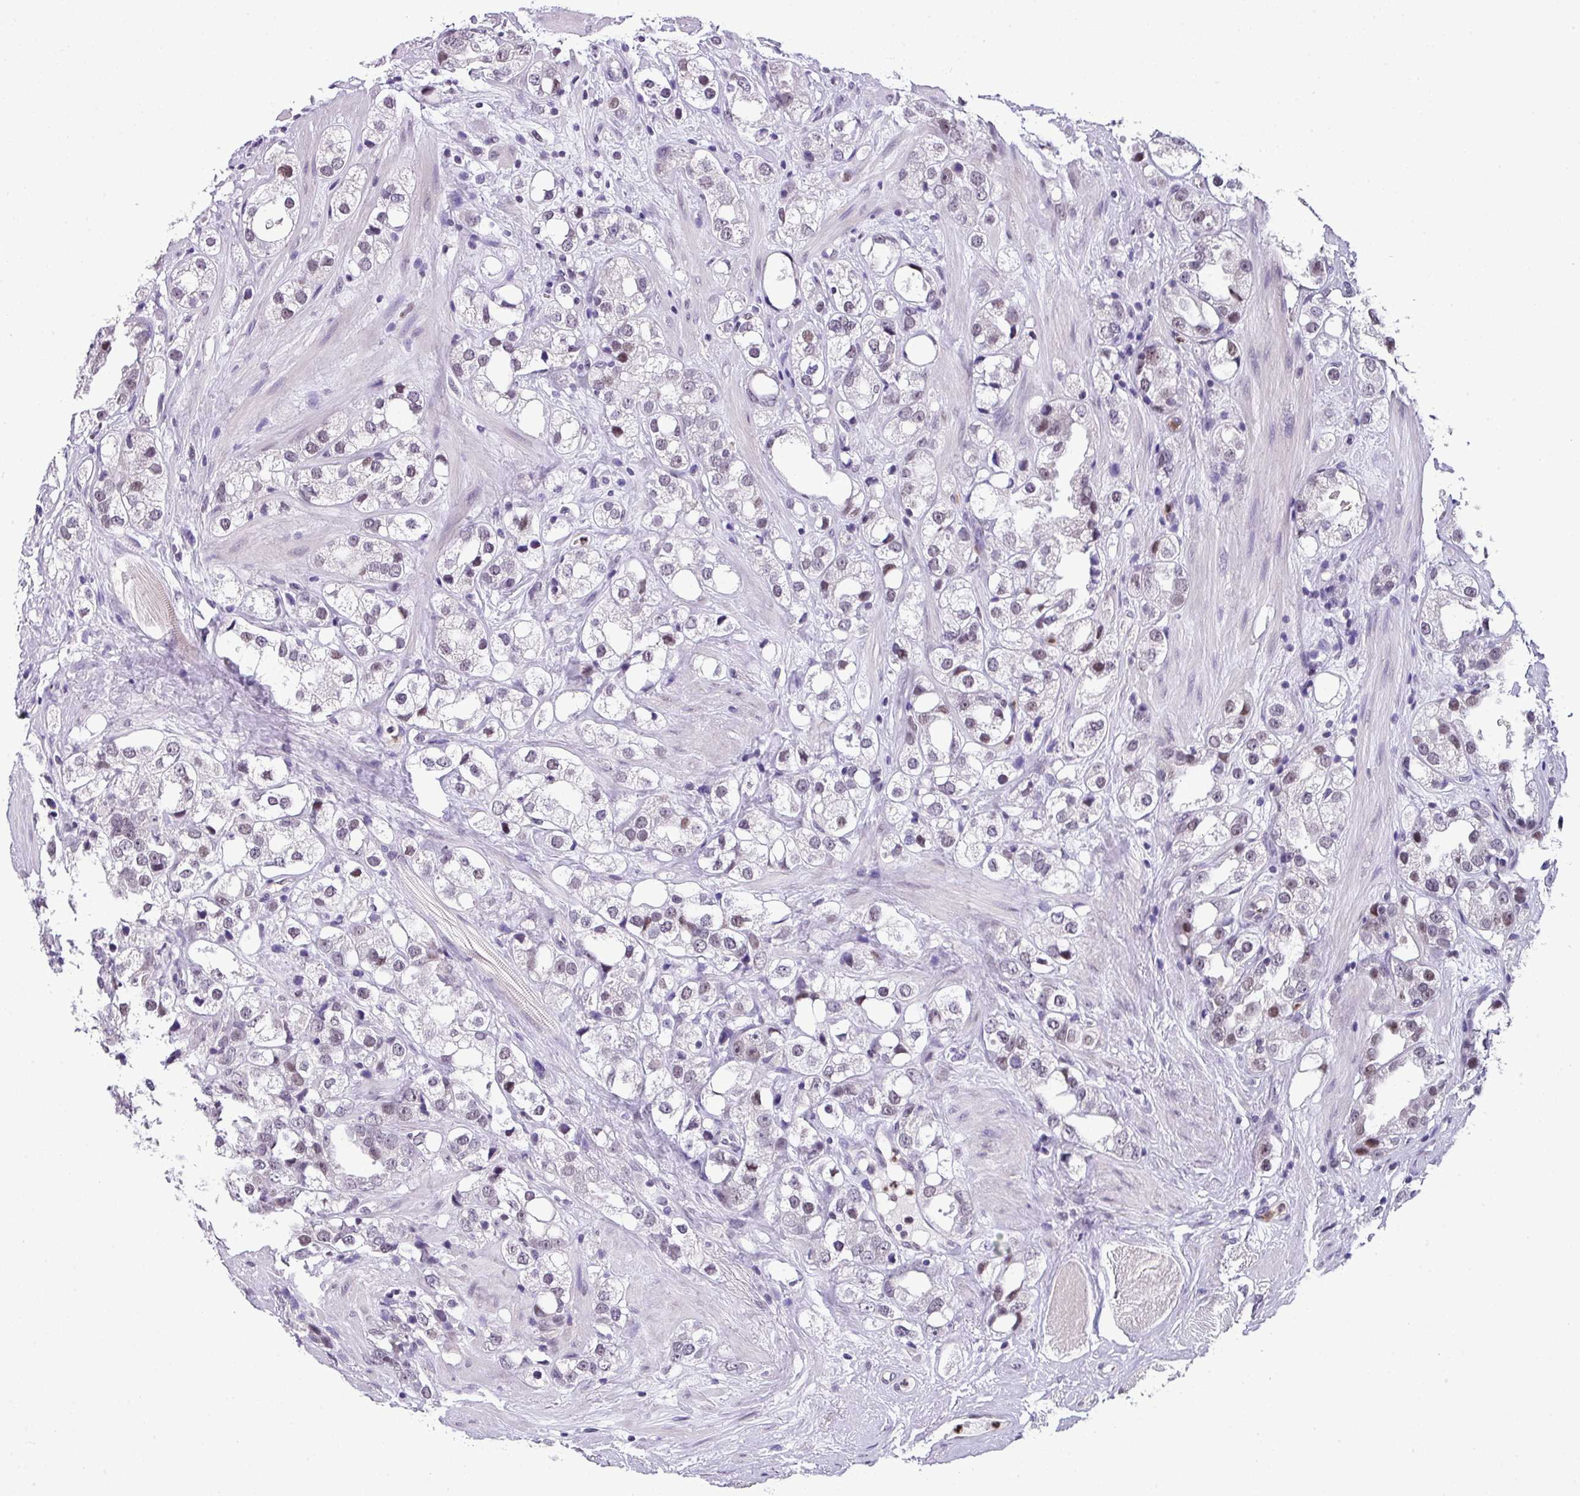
{"staining": {"intensity": "weak", "quantity": "<25%", "location": "nuclear"}, "tissue": "prostate cancer", "cell_type": "Tumor cells", "image_type": "cancer", "snomed": [{"axis": "morphology", "description": "Adenocarcinoma, NOS"}, {"axis": "topography", "description": "Prostate"}], "caption": "Immunohistochemical staining of prostate cancer exhibits no significant positivity in tumor cells.", "gene": "ZFP3", "patient": {"sex": "male", "age": 79}}